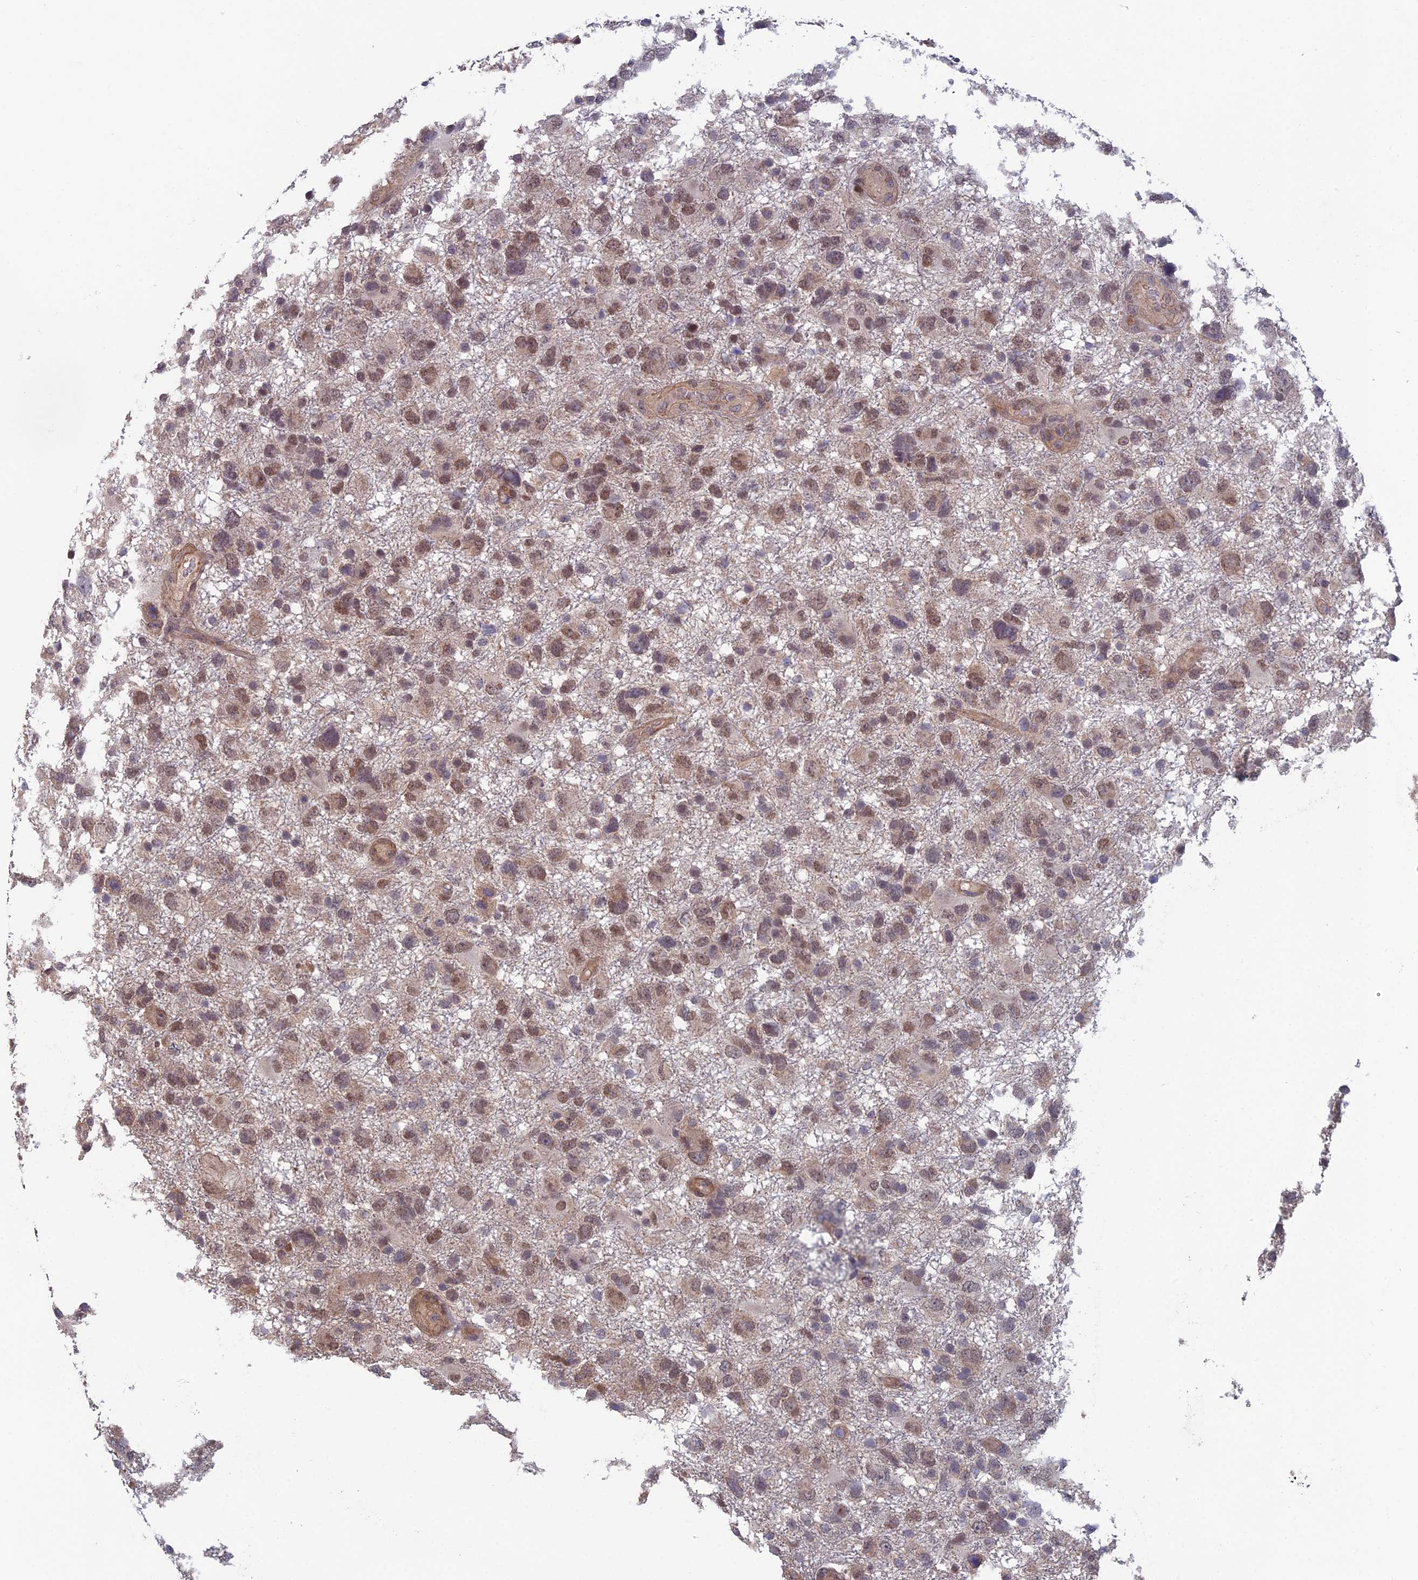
{"staining": {"intensity": "moderate", "quantity": "25%-75%", "location": "cytoplasmic/membranous,nuclear"}, "tissue": "glioma", "cell_type": "Tumor cells", "image_type": "cancer", "snomed": [{"axis": "morphology", "description": "Glioma, malignant, High grade"}, {"axis": "topography", "description": "Brain"}], "caption": "Glioma stained for a protein displays moderate cytoplasmic/membranous and nuclear positivity in tumor cells.", "gene": "CCDC183", "patient": {"sex": "male", "age": 61}}